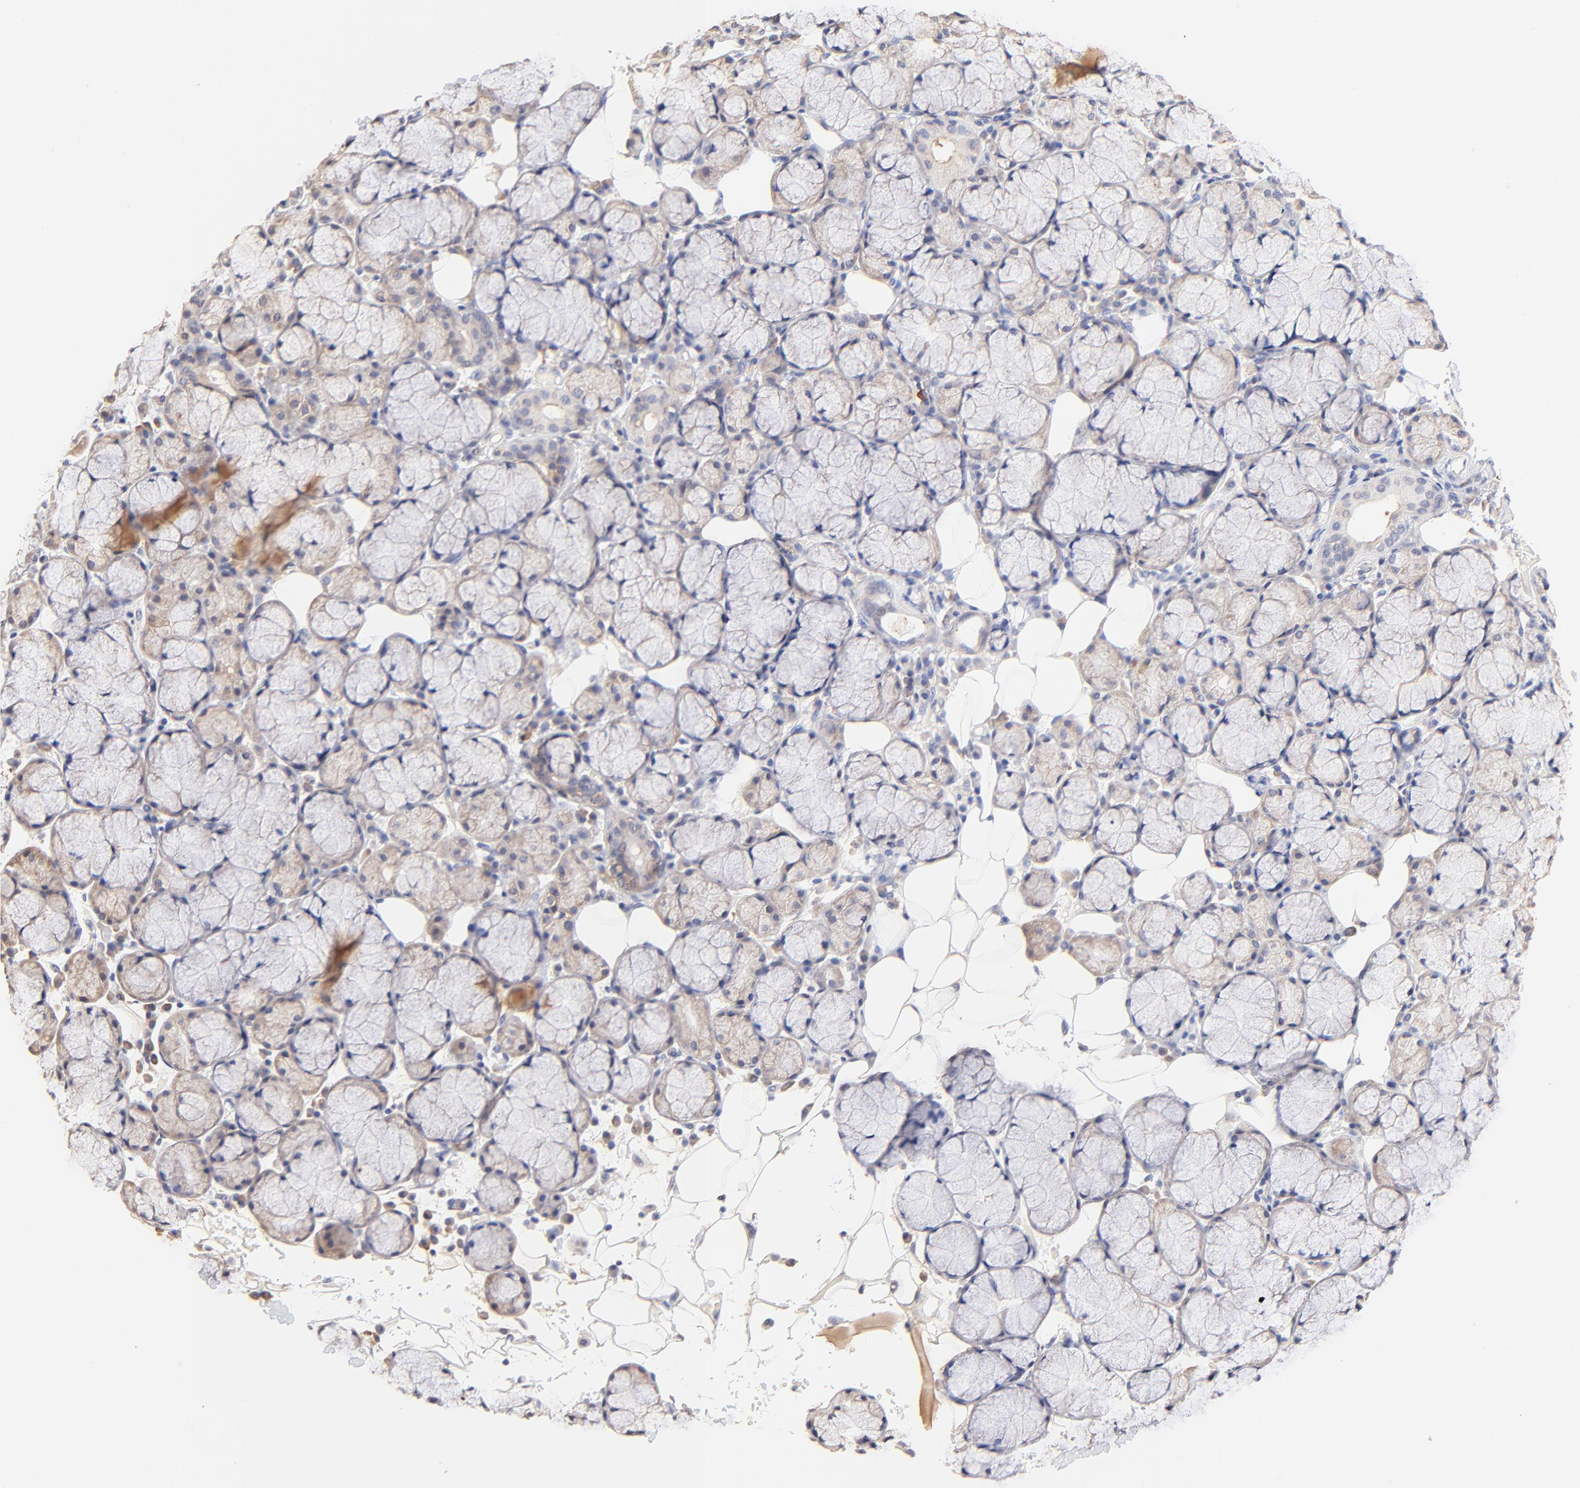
{"staining": {"intensity": "weak", "quantity": ">75%", "location": "cytoplasmic/membranous"}, "tissue": "salivary gland", "cell_type": "Glandular cells", "image_type": "normal", "snomed": [{"axis": "morphology", "description": "Normal tissue, NOS"}, {"axis": "topography", "description": "Skeletal muscle"}, {"axis": "topography", "description": "Oral tissue"}, {"axis": "topography", "description": "Salivary gland"}, {"axis": "topography", "description": "Peripheral nerve tissue"}], "caption": "Salivary gland stained with DAB (3,3'-diaminobenzidine) immunohistochemistry (IHC) exhibits low levels of weak cytoplasmic/membranous expression in approximately >75% of glandular cells. (DAB IHC, brown staining for protein, blue staining for nuclei).", "gene": "PTK7", "patient": {"sex": "male", "age": 54}}